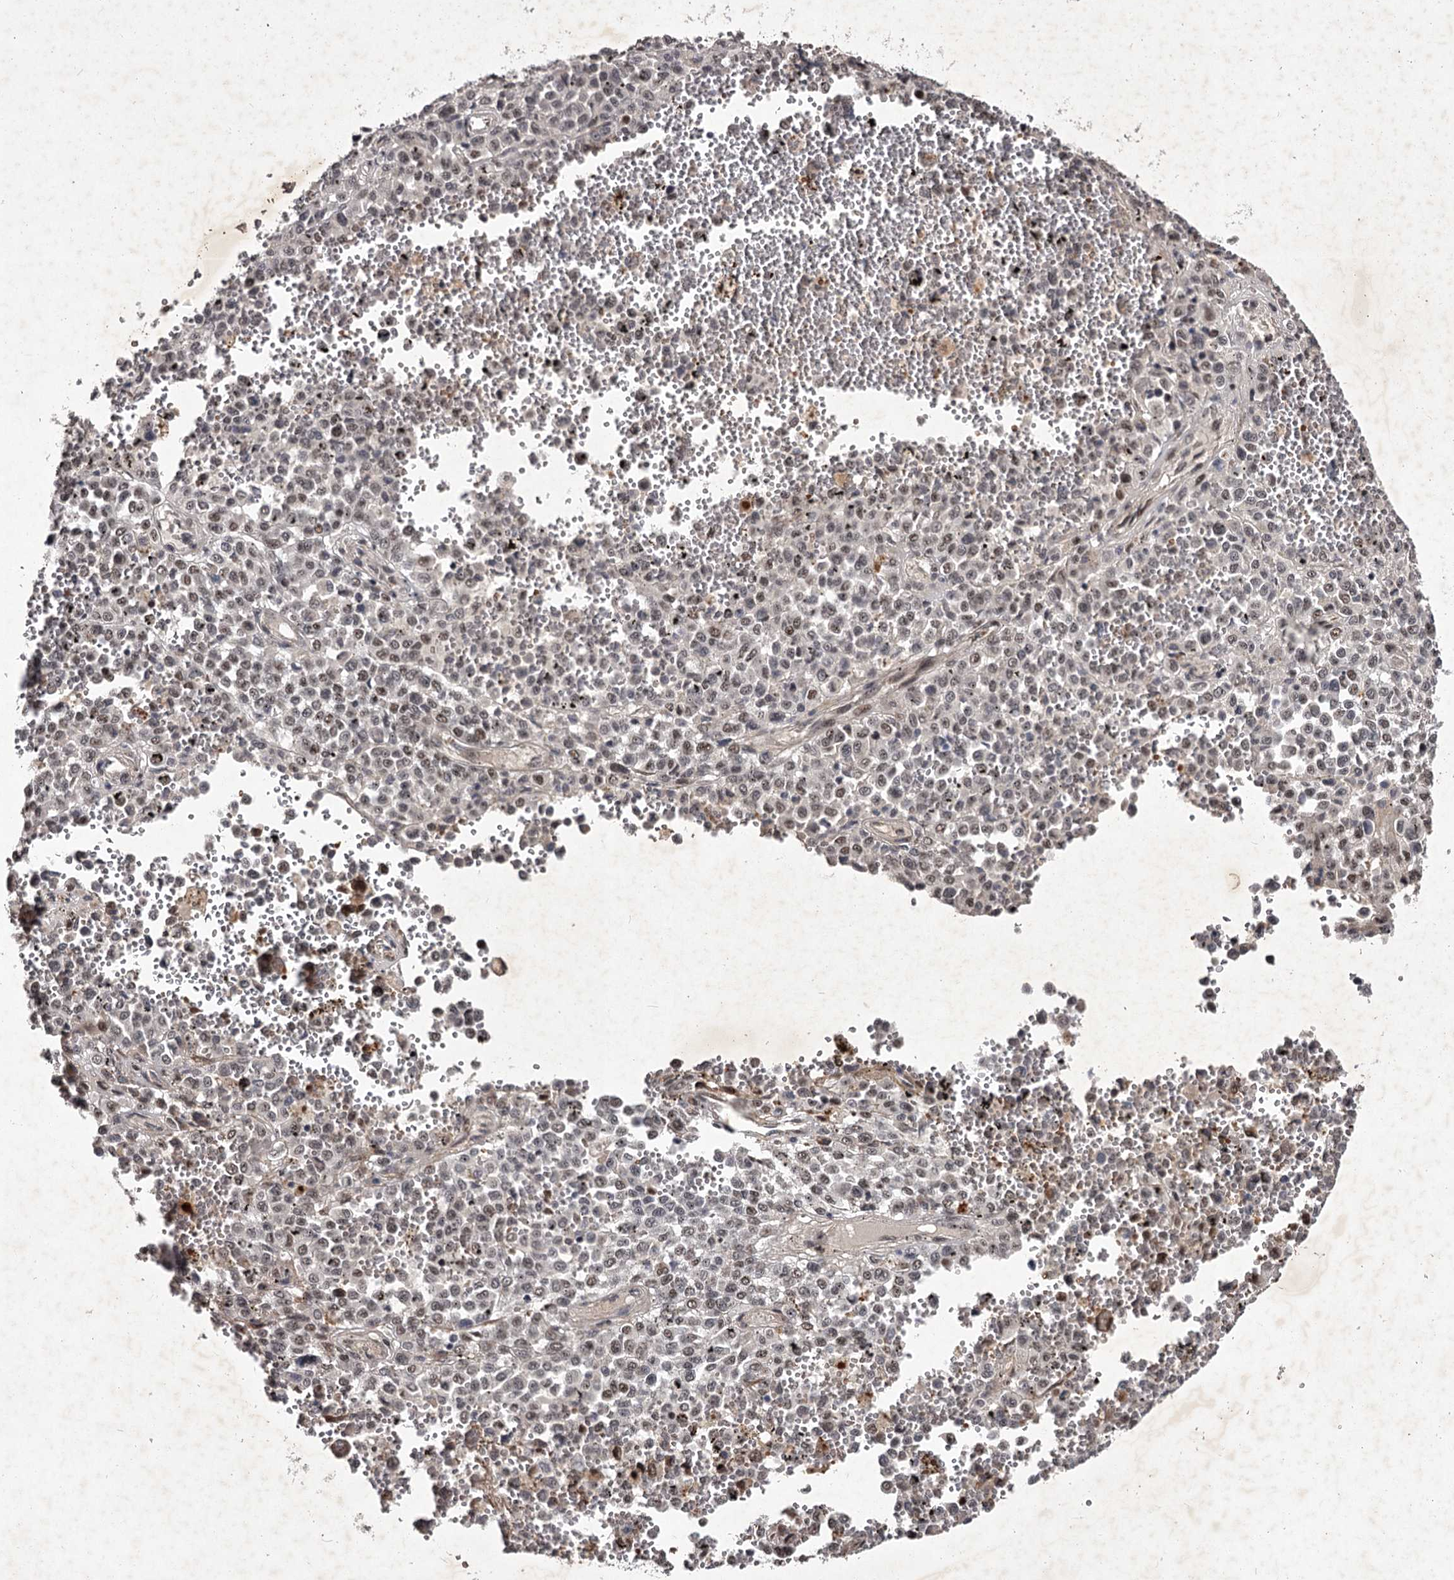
{"staining": {"intensity": "weak", "quantity": "<25%", "location": "cytoplasmic/membranous"}, "tissue": "melanoma", "cell_type": "Tumor cells", "image_type": "cancer", "snomed": [{"axis": "morphology", "description": "Malignant melanoma, Metastatic site"}, {"axis": "topography", "description": "Pancreas"}], "caption": "Immunohistochemistry (IHC) histopathology image of malignant melanoma (metastatic site) stained for a protein (brown), which exhibits no expression in tumor cells.", "gene": "RNF44", "patient": {"sex": "female", "age": 30}}